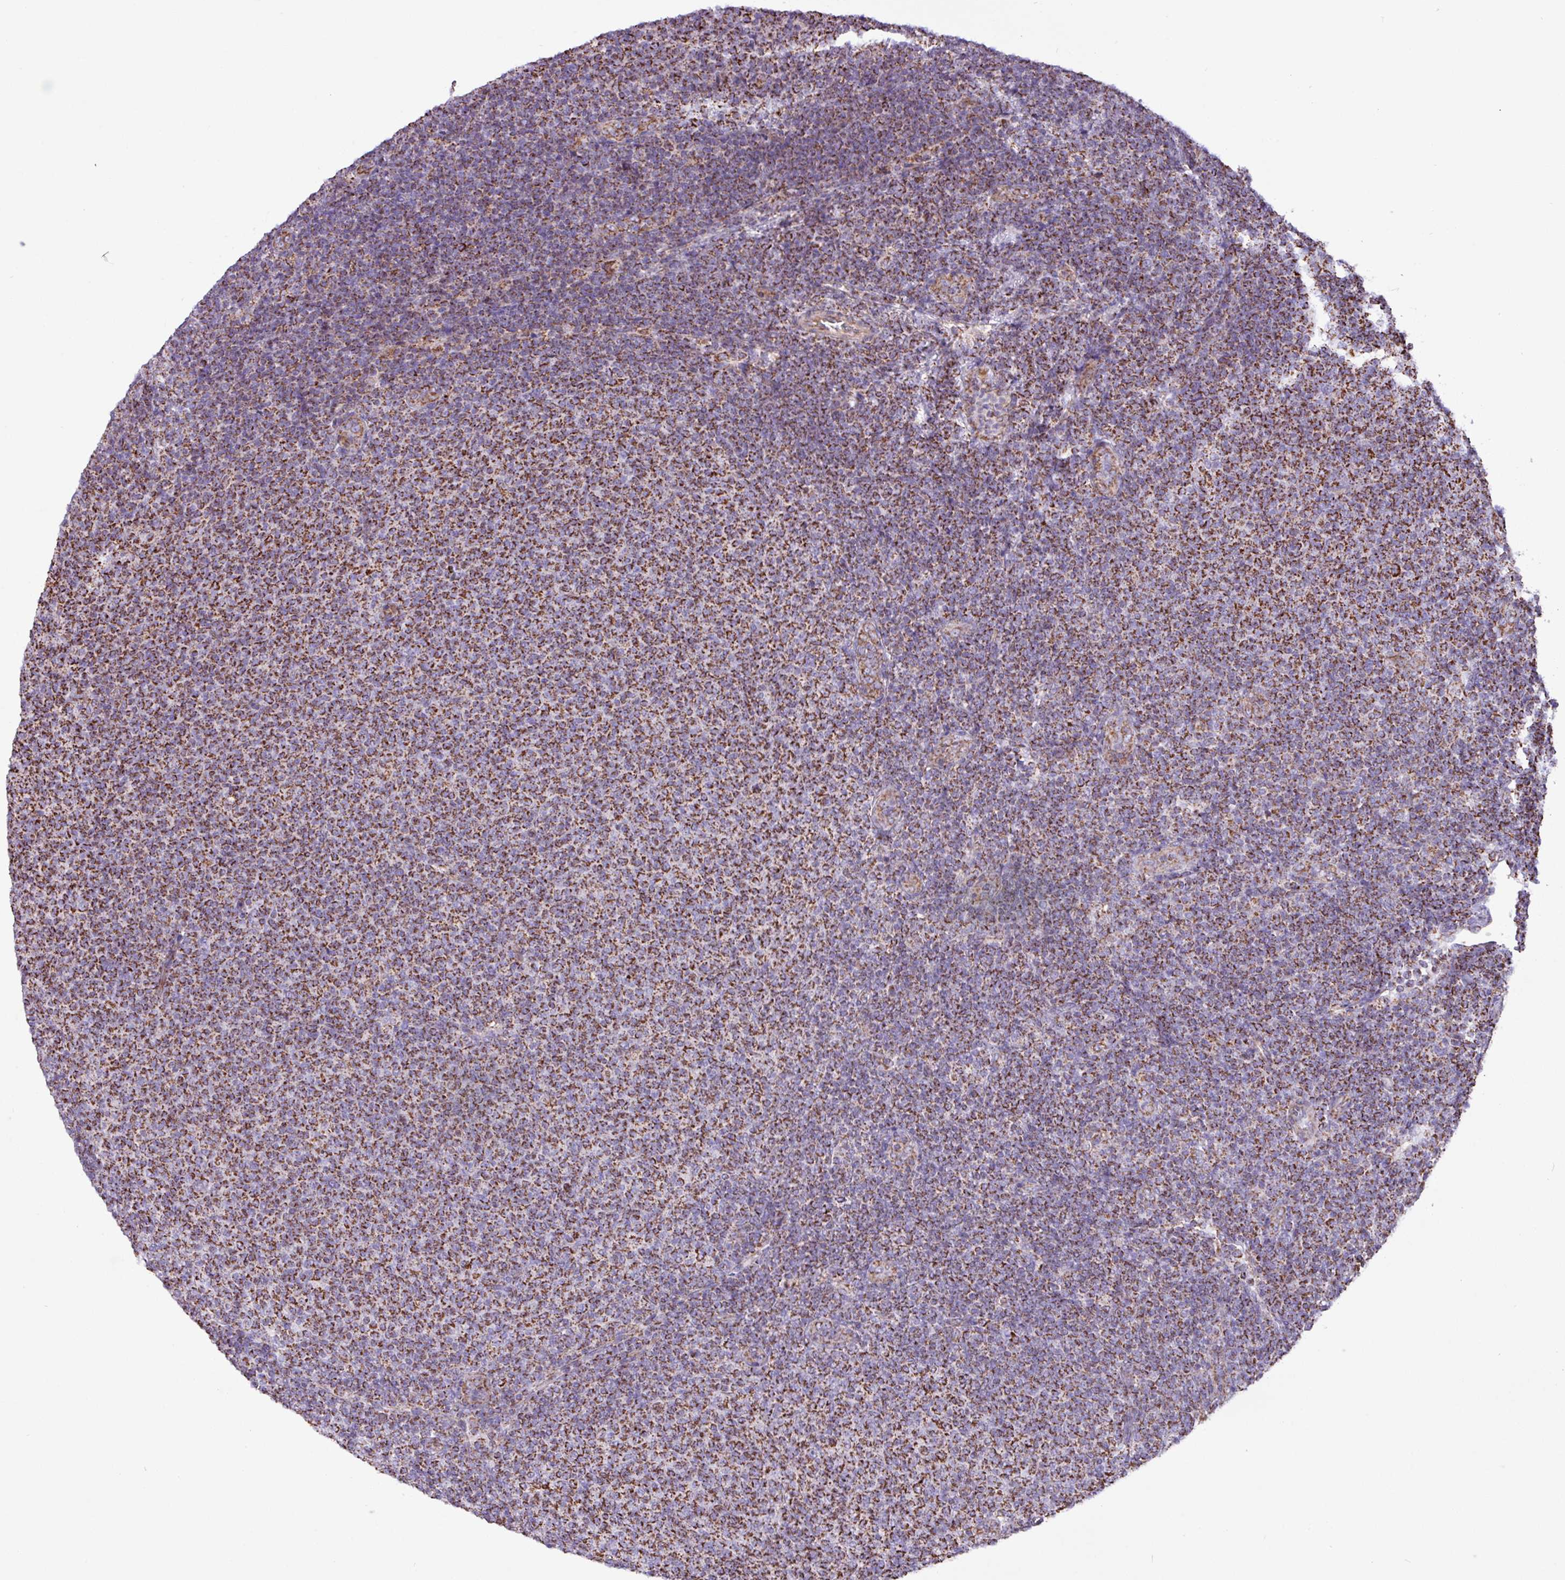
{"staining": {"intensity": "moderate", "quantity": ">75%", "location": "cytoplasmic/membranous"}, "tissue": "lymphoma", "cell_type": "Tumor cells", "image_type": "cancer", "snomed": [{"axis": "morphology", "description": "Malignant lymphoma, non-Hodgkin's type, Low grade"}, {"axis": "topography", "description": "Lymph node"}], "caption": "IHC (DAB (3,3'-diaminobenzidine)) staining of malignant lymphoma, non-Hodgkin's type (low-grade) exhibits moderate cytoplasmic/membranous protein staining in about >75% of tumor cells.", "gene": "RTL3", "patient": {"sex": "male", "age": 66}}